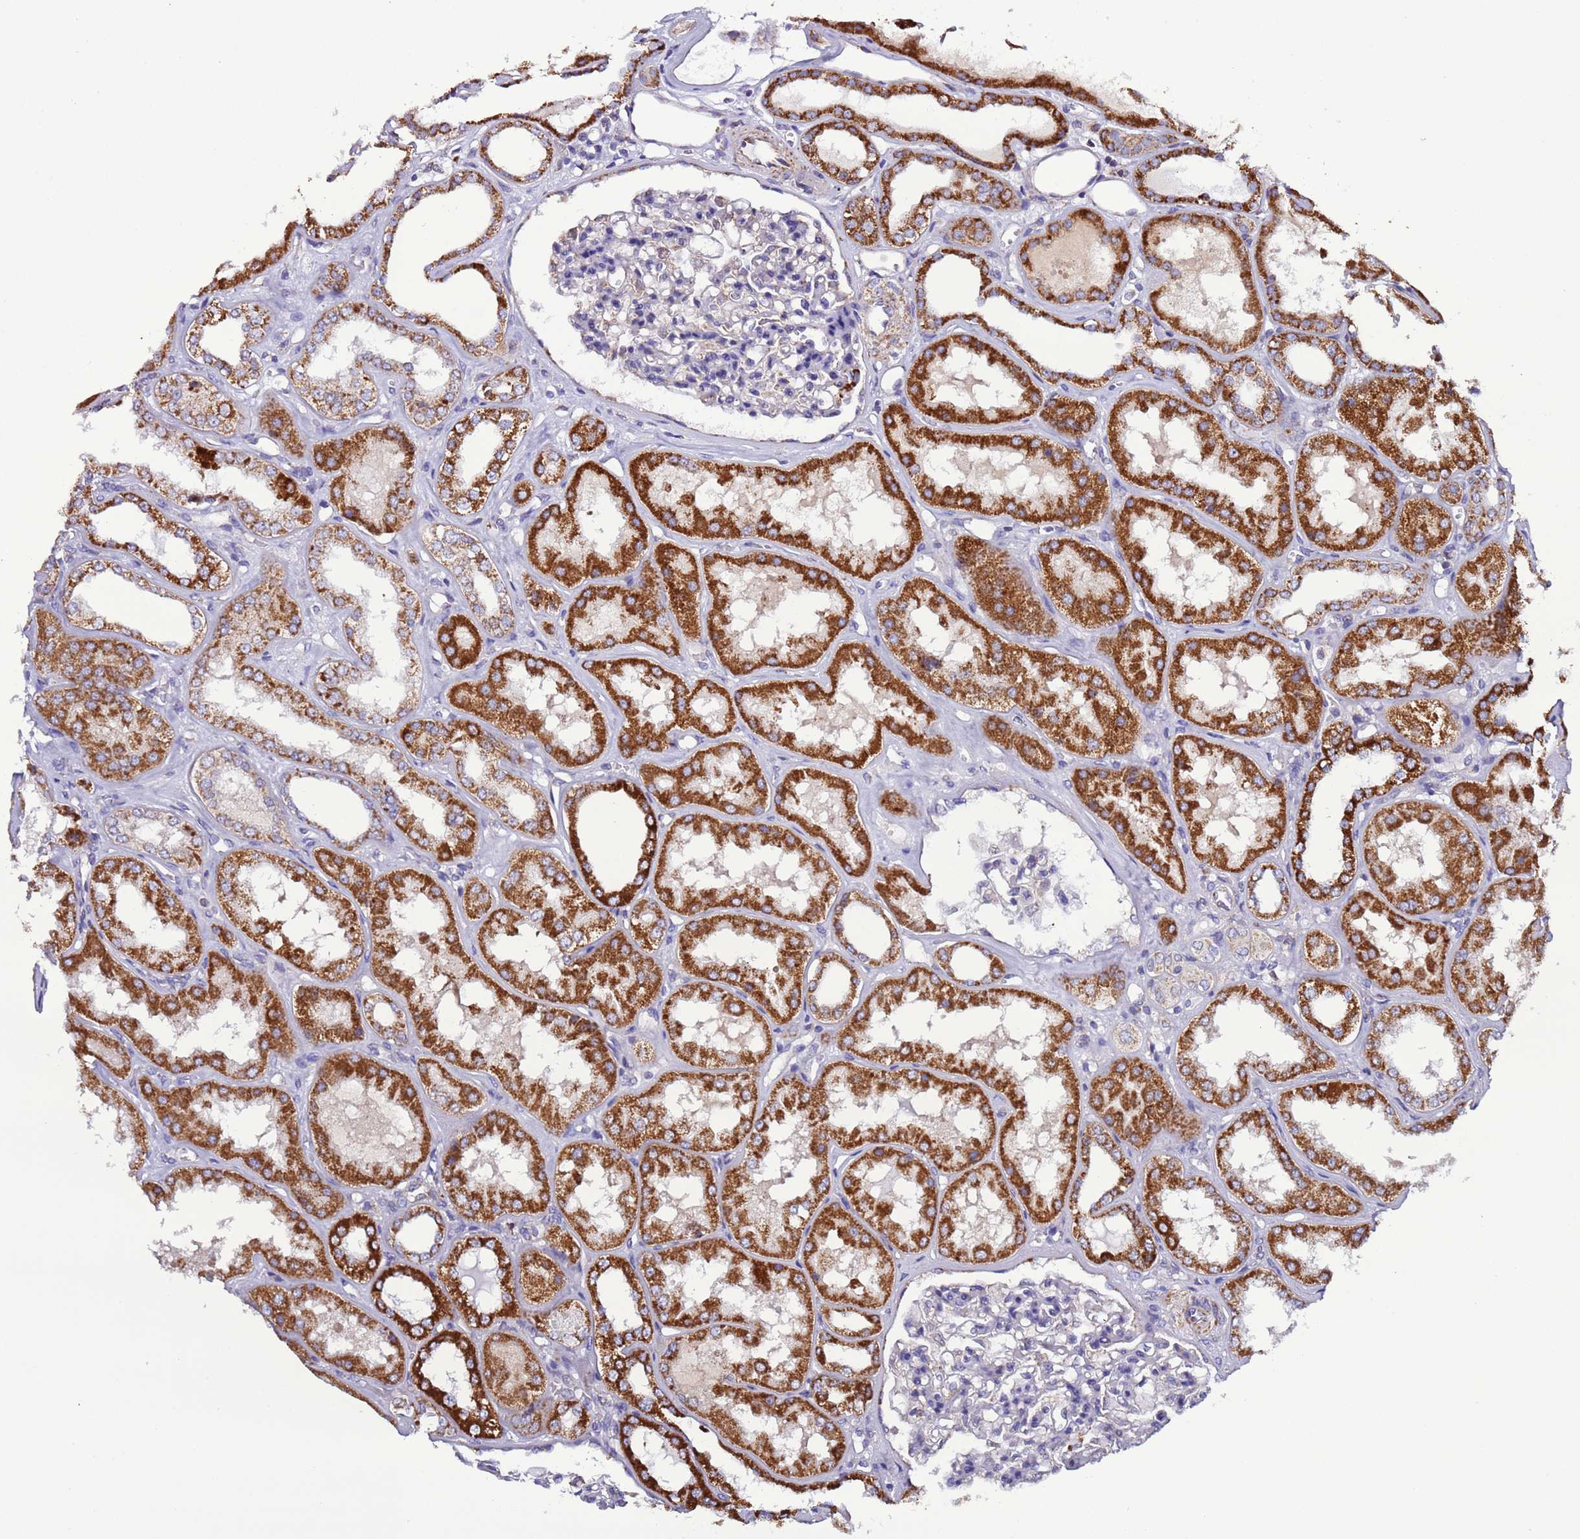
{"staining": {"intensity": "negative", "quantity": "none", "location": "none"}, "tissue": "kidney", "cell_type": "Cells in glomeruli", "image_type": "normal", "snomed": [{"axis": "morphology", "description": "Normal tissue, NOS"}, {"axis": "topography", "description": "Kidney"}], "caption": "High power microscopy photomicrograph of an immunohistochemistry micrograph of unremarkable kidney, revealing no significant positivity in cells in glomeruli.", "gene": "UEVLD", "patient": {"sex": "female", "age": 56}}